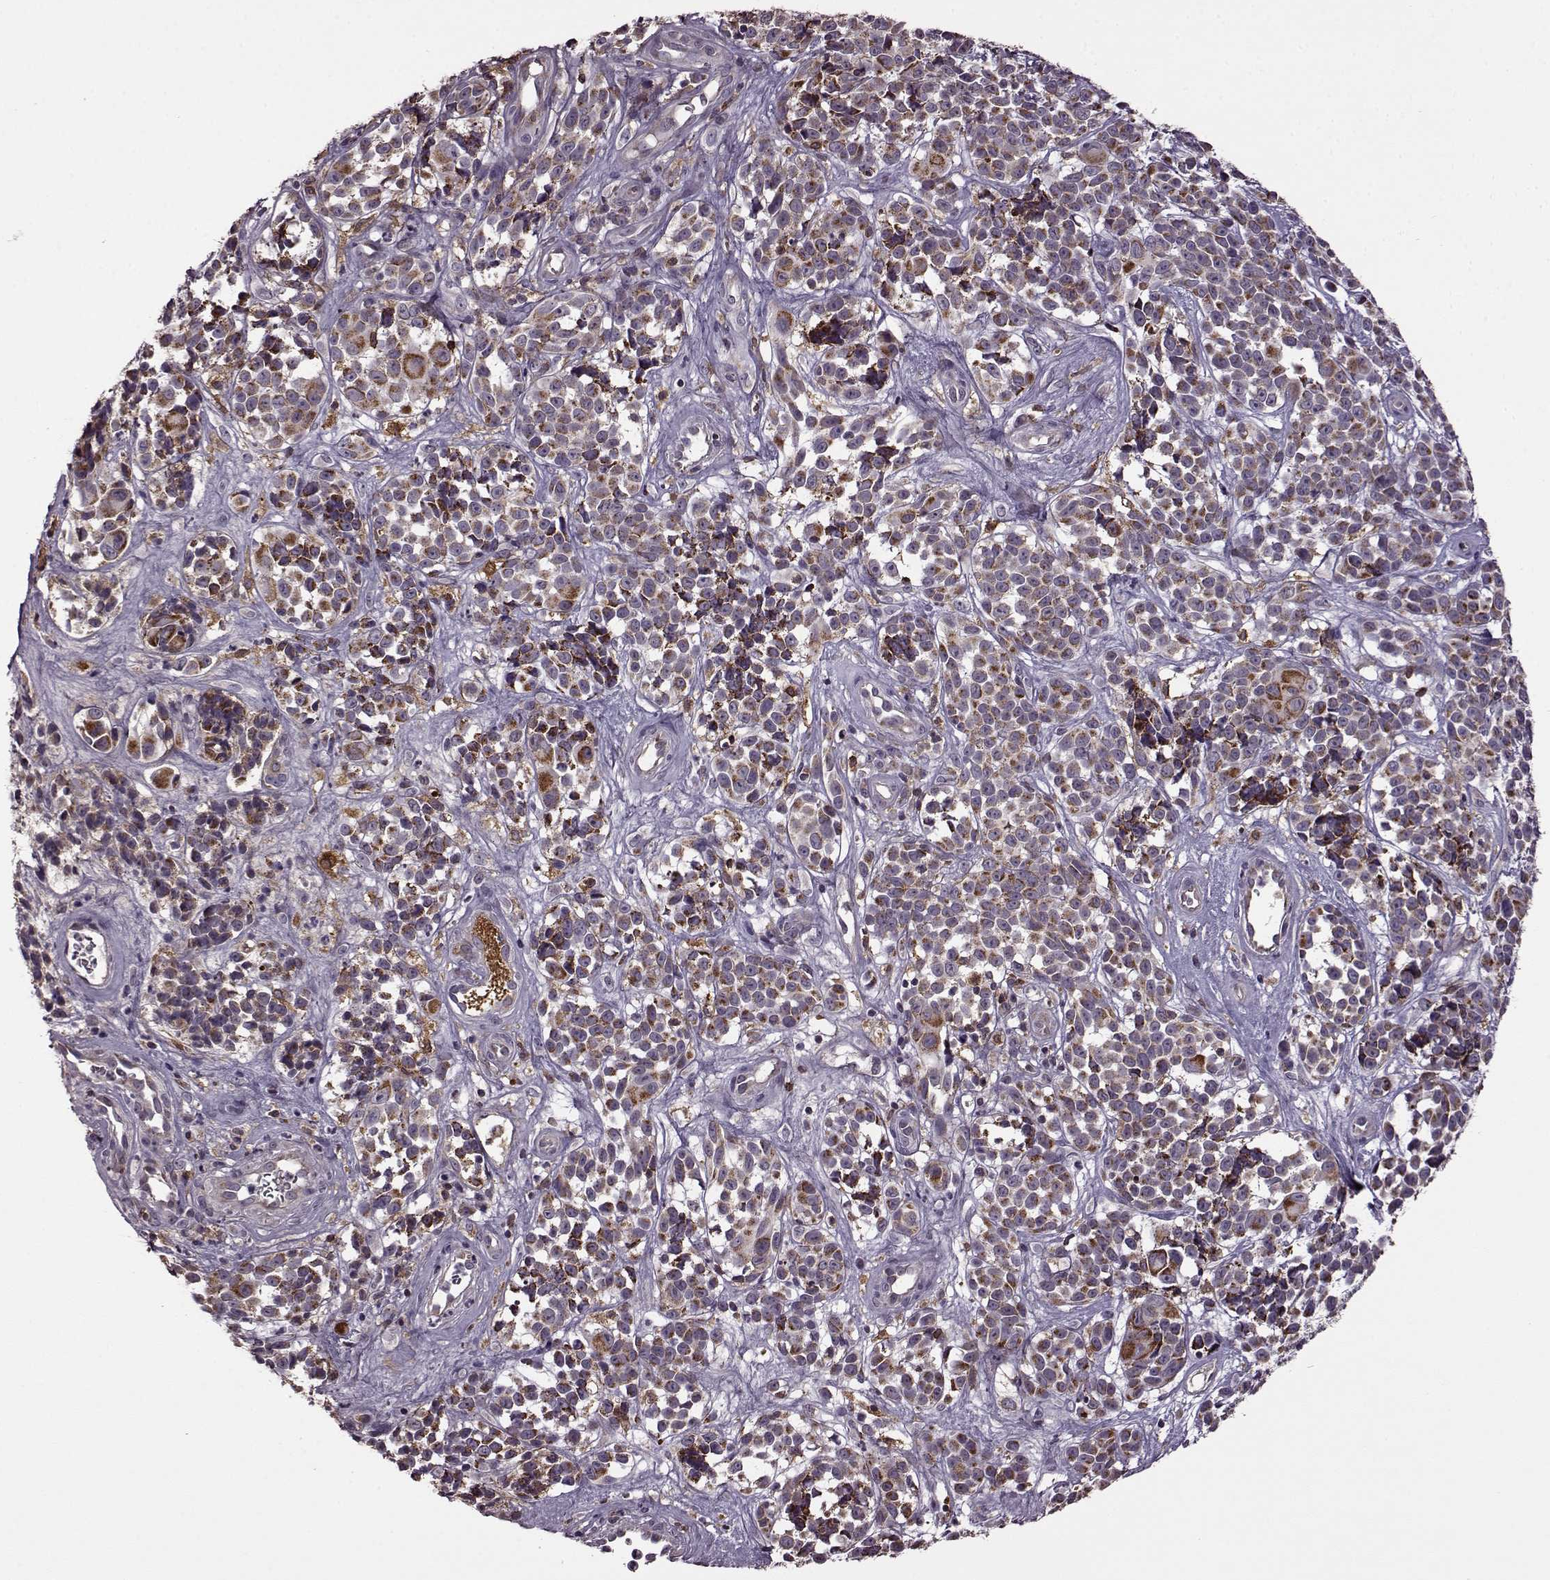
{"staining": {"intensity": "moderate", "quantity": ">75%", "location": "cytoplasmic/membranous"}, "tissue": "melanoma", "cell_type": "Tumor cells", "image_type": "cancer", "snomed": [{"axis": "morphology", "description": "Malignant melanoma, NOS"}, {"axis": "topography", "description": "Skin"}], "caption": "Tumor cells show medium levels of moderate cytoplasmic/membranous expression in about >75% of cells in malignant melanoma.", "gene": "MTSS1", "patient": {"sex": "female", "age": 88}}